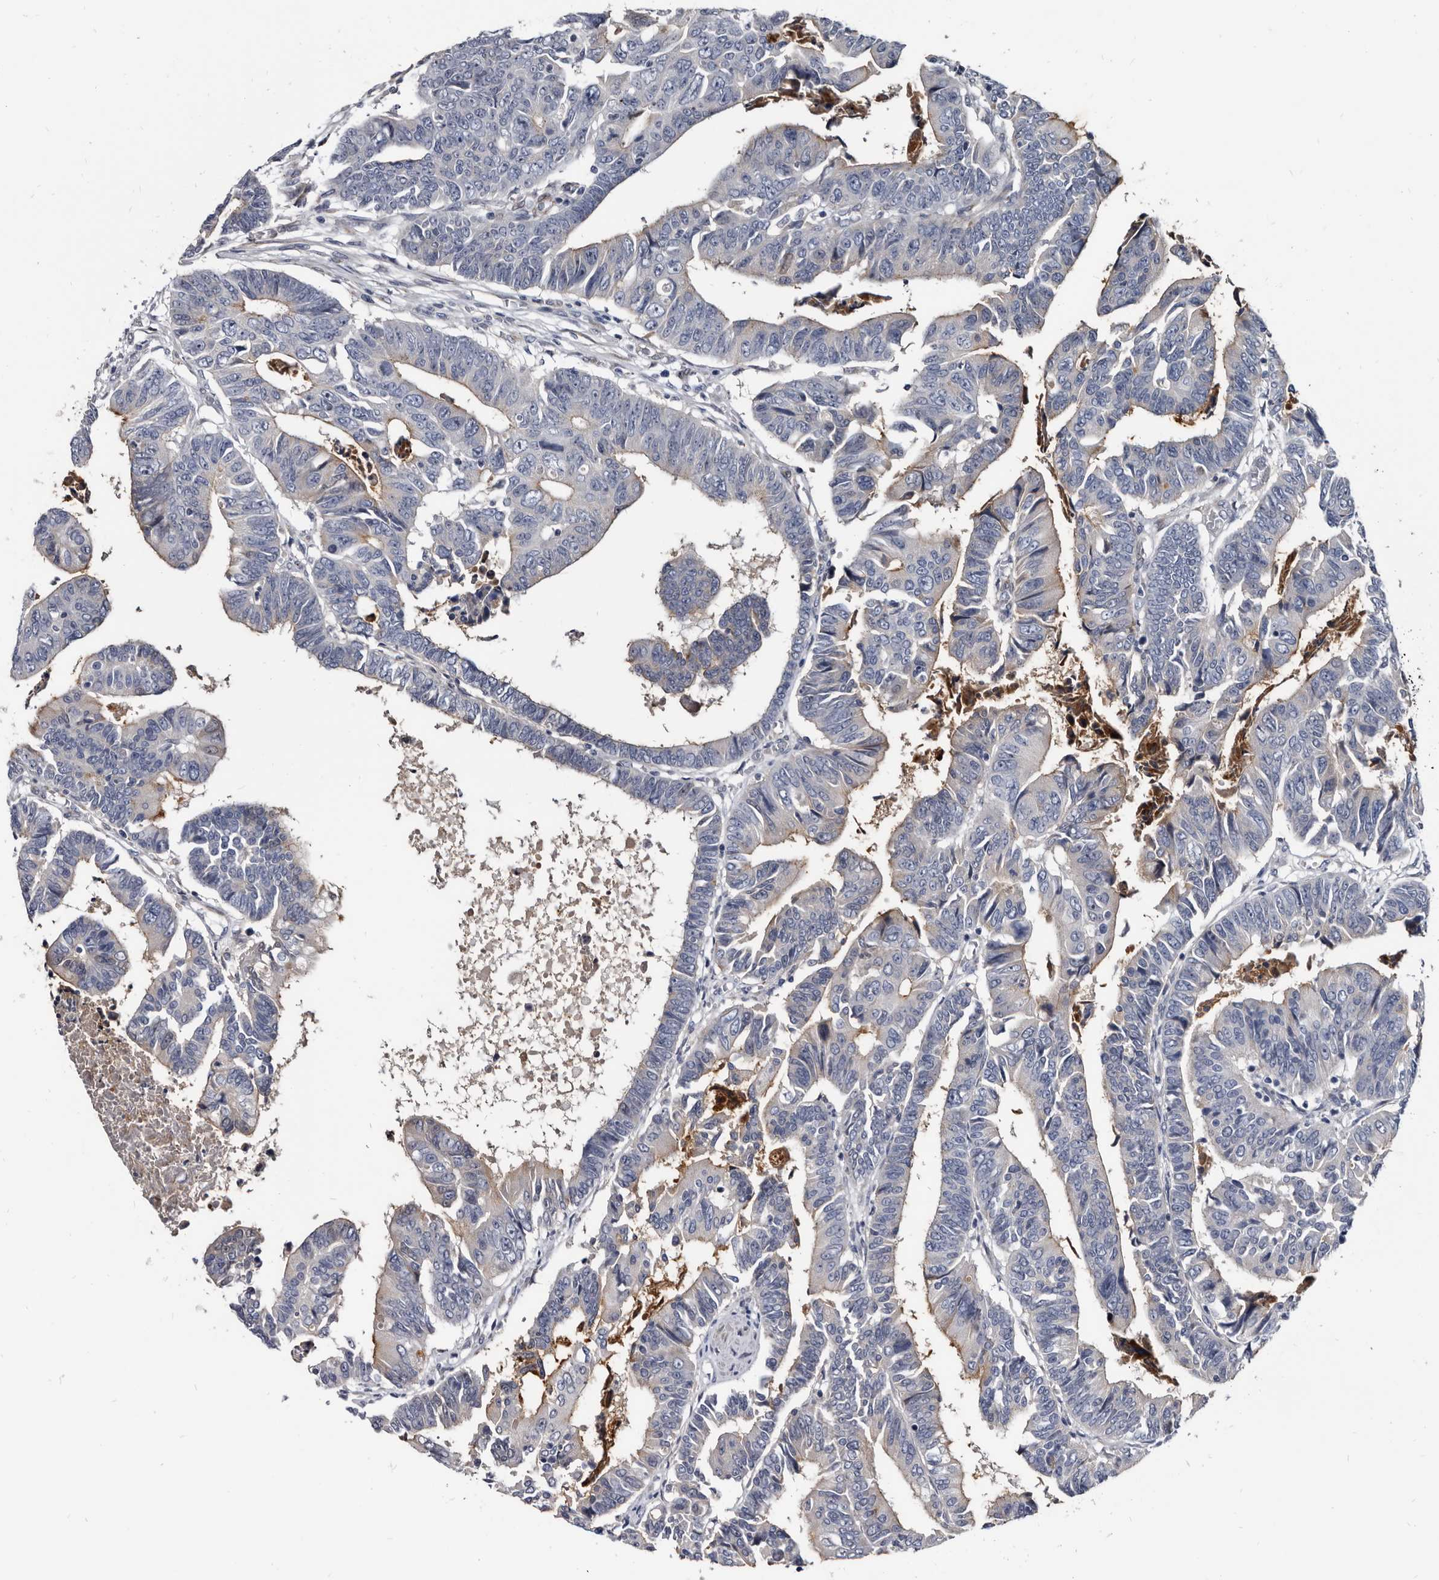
{"staining": {"intensity": "negative", "quantity": "none", "location": "none"}, "tissue": "colorectal cancer", "cell_type": "Tumor cells", "image_type": "cancer", "snomed": [{"axis": "morphology", "description": "Adenocarcinoma, NOS"}, {"axis": "topography", "description": "Rectum"}], "caption": "A high-resolution image shows immunohistochemistry staining of colorectal cancer, which reveals no significant positivity in tumor cells.", "gene": "PRSS8", "patient": {"sex": "female", "age": 65}}